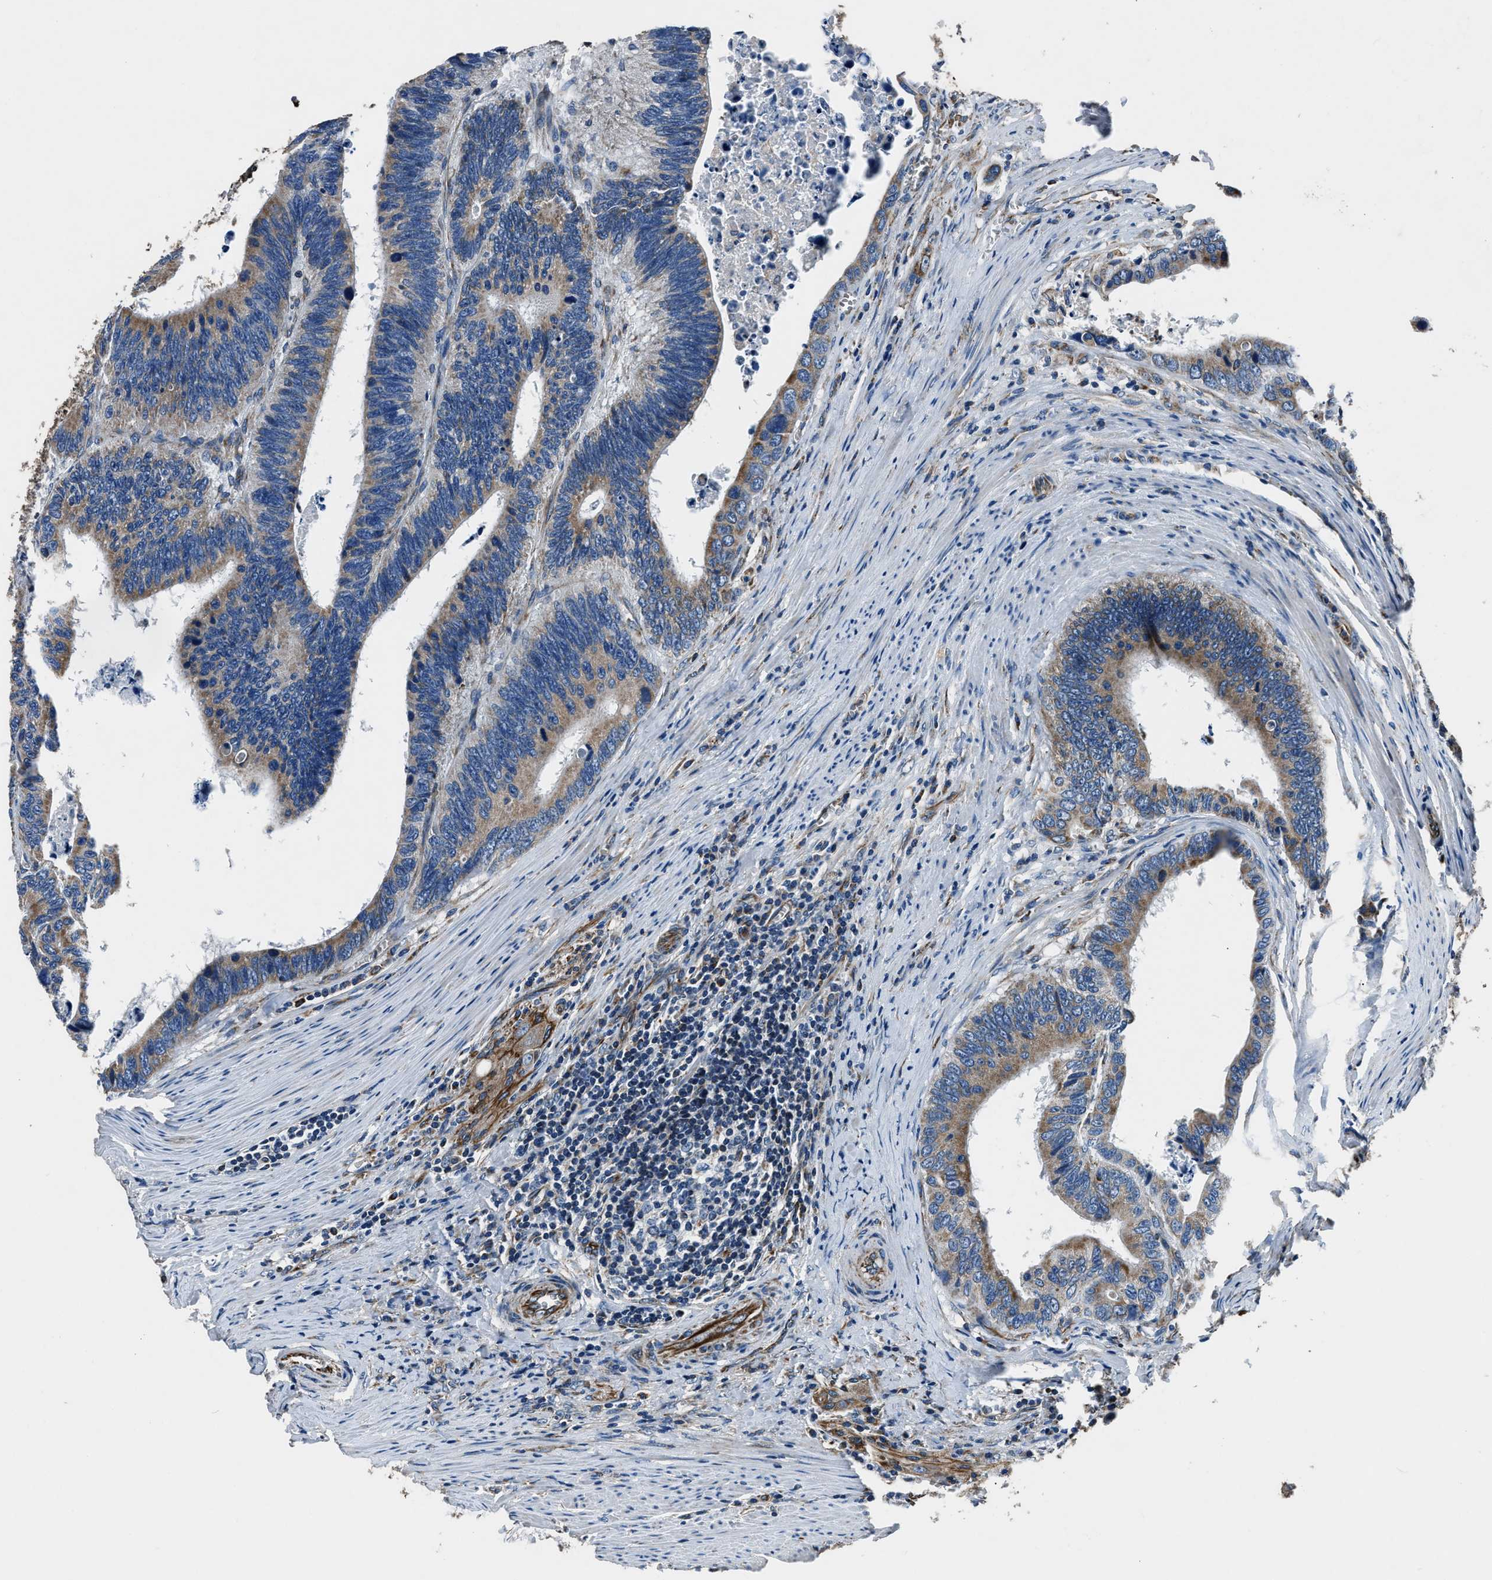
{"staining": {"intensity": "weak", "quantity": ">75%", "location": "cytoplasmic/membranous"}, "tissue": "colorectal cancer", "cell_type": "Tumor cells", "image_type": "cancer", "snomed": [{"axis": "morphology", "description": "Adenocarcinoma, NOS"}, {"axis": "topography", "description": "Colon"}], "caption": "Adenocarcinoma (colorectal) tissue demonstrates weak cytoplasmic/membranous positivity in about >75% of tumor cells, visualized by immunohistochemistry.", "gene": "OGDH", "patient": {"sex": "male", "age": 72}}